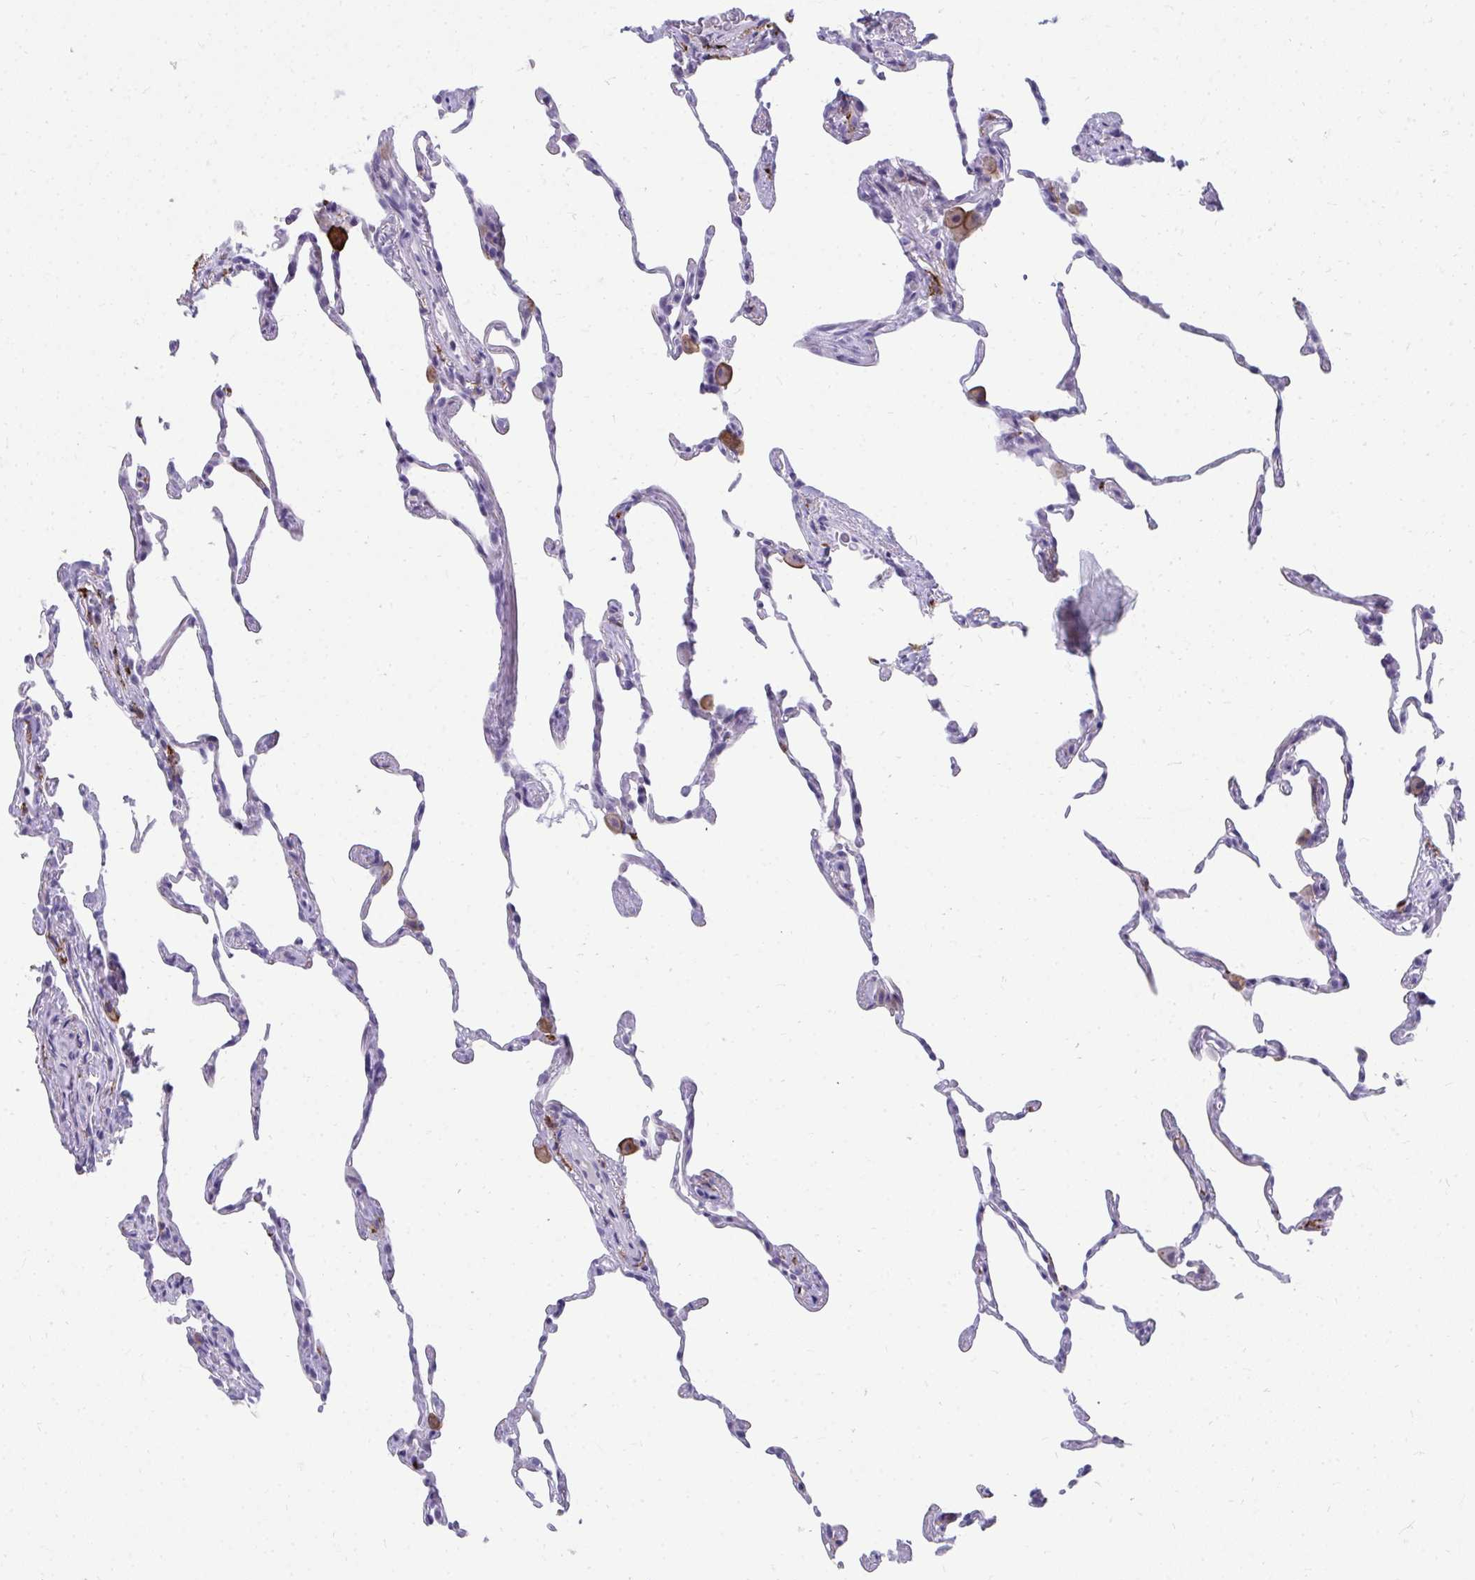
{"staining": {"intensity": "negative", "quantity": "none", "location": "none"}, "tissue": "lung", "cell_type": "Alveolar cells", "image_type": "normal", "snomed": [{"axis": "morphology", "description": "Normal tissue, NOS"}, {"axis": "topography", "description": "Lung"}], "caption": "Immunohistochemistry histopathology image of unremarkable human lung stained for a protein (brown), which reveals no expression in alveolar cells.", "gene": "CD163", "patient": {"sex": "female", "age": 57}}